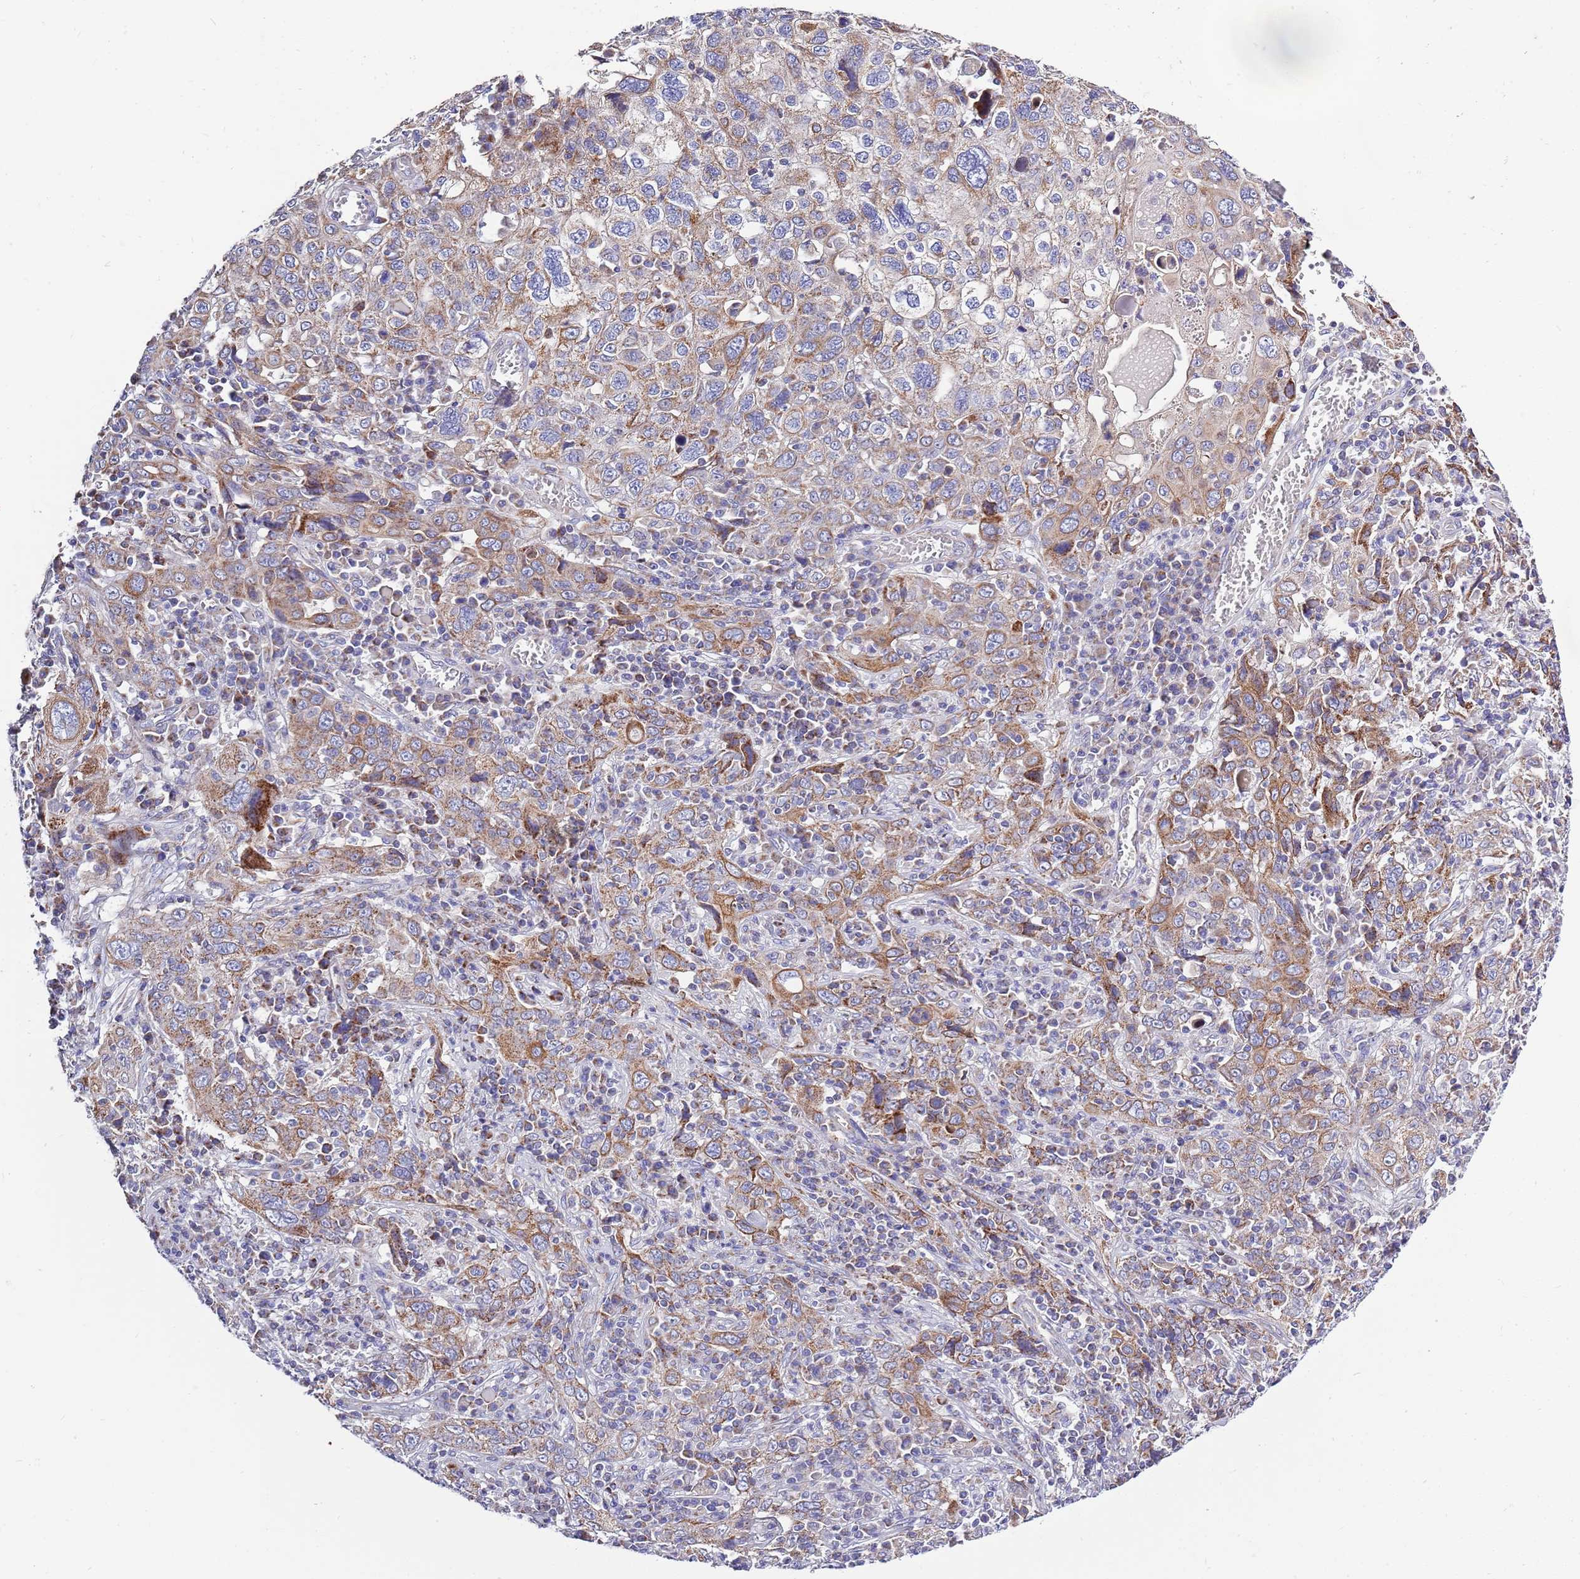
{"staining": {"intensity": "moderate", "quantity": "25%-75%", "location": "cytoplasmic/membranous"}, "tissue": "cervical cancer", "cell_type": "Tumor cells", "image_type": "cancer", "snomed": [{"axis": "morphology", "description": "Squamous cell carcinoma, NOS"}, {"axis": "topography", "description": "Cervix"}], "caption": "Immunohistochemistry (DAB) staining of human cervical cancer (squamous cell carcinoma) reveals moderate cytoplasmic/membranous protein staining in approximately 25%-75% of tumor cells. The protein of interest is stained brown, and the nuclei are stained in blue (DAB IHC with brightfield microscopy, high magnification).", "gene": "EMC8", "patient": {"sex": "female", "age": 46}}